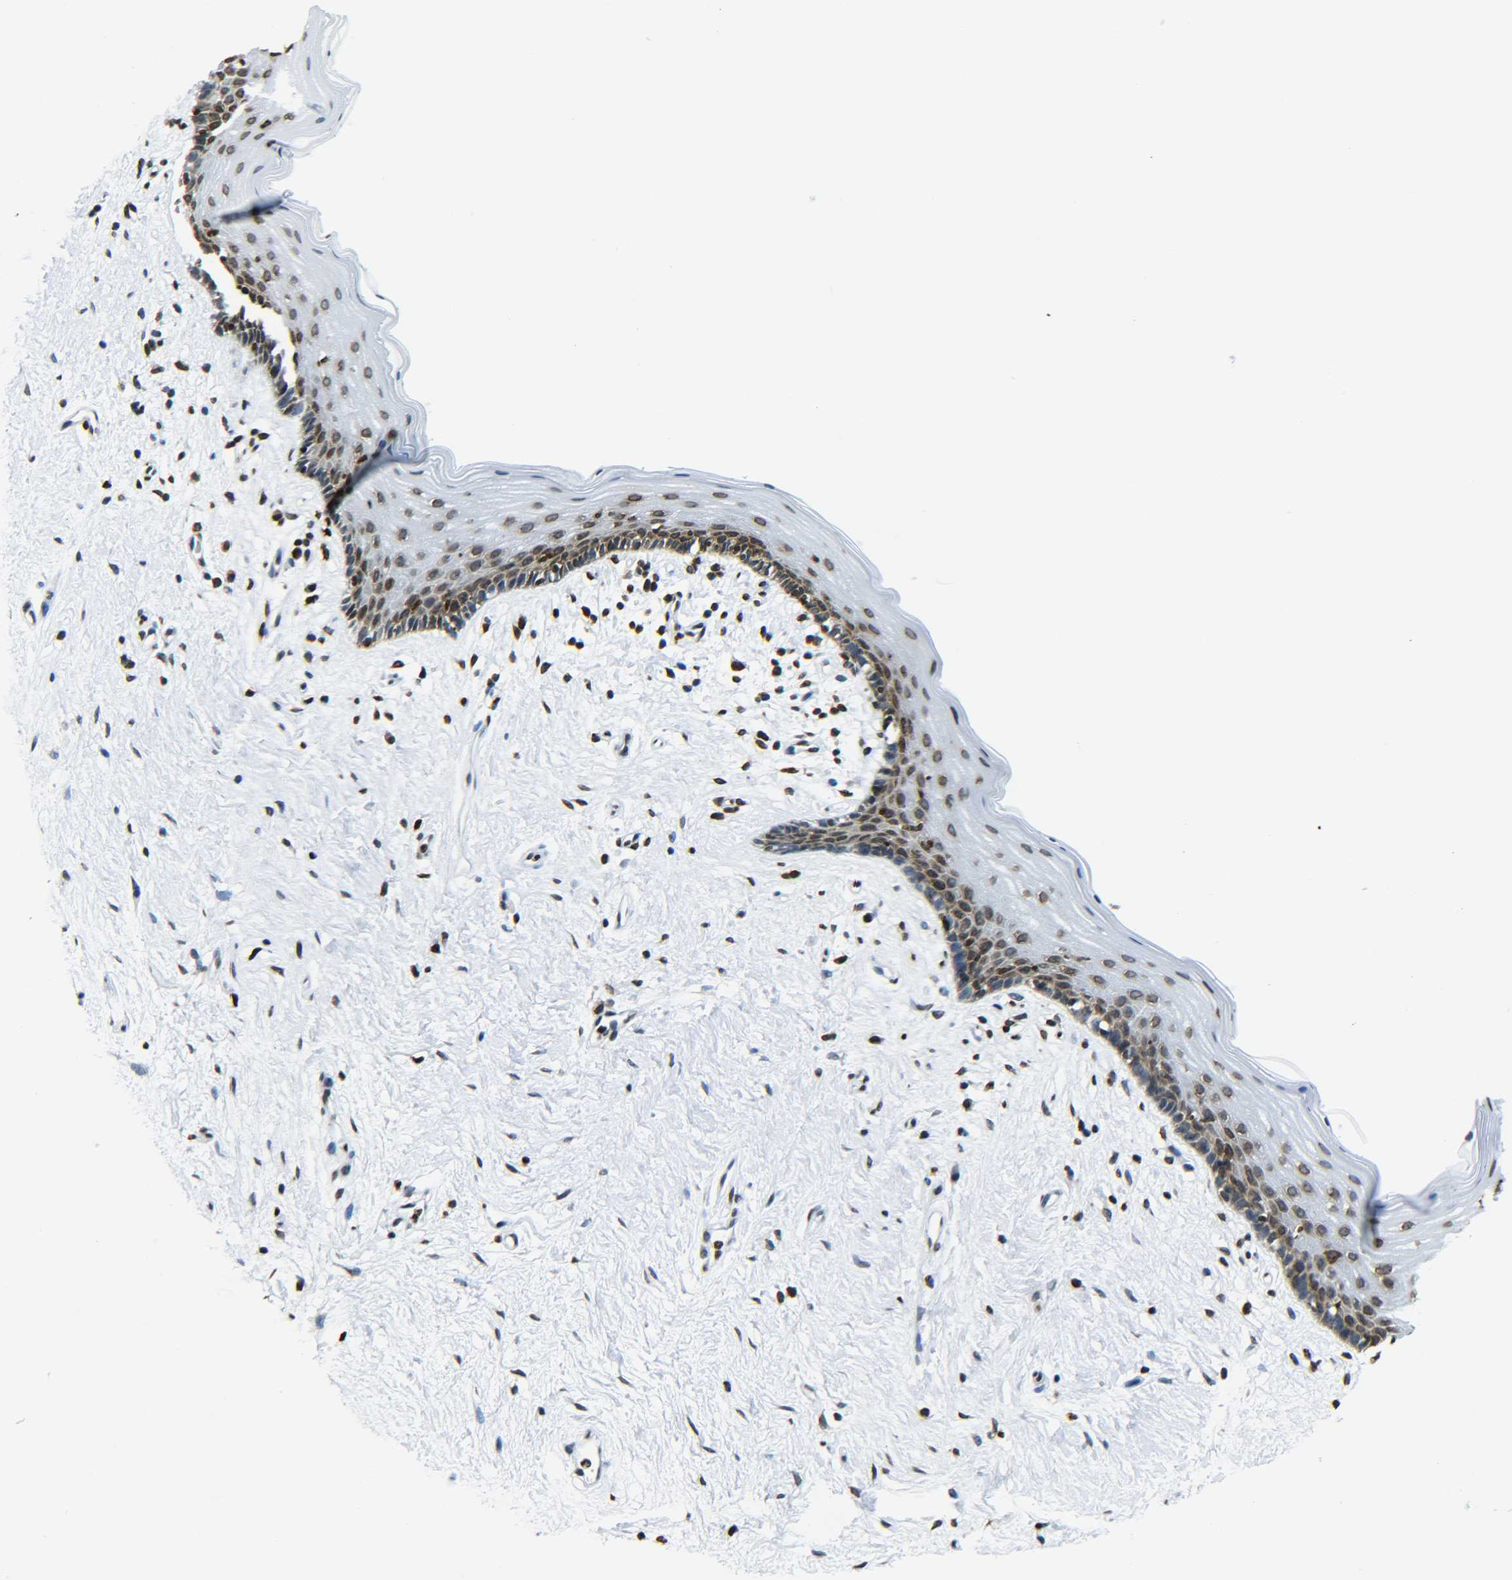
{"staining": {"intensity": "moderate", "quantity": ">75%", "location": "nuclear"}, "tissue": "vagina", "cell_type": "Squamous epithelial cells", "image_type": "normal", "snomed": [{"axis": "morphology", "description": "Normal tissue, NOS"}, {"axis": "topography", "description": "Vagina"}], "caption": "An IHC micrograph of normal tissue is shown. Protein staining in brown labels moderate nuclear positivity in vagina within squamous epithelial cells.", "gene": "H2AX", "patient": {"sex": "female", "age": 44}}